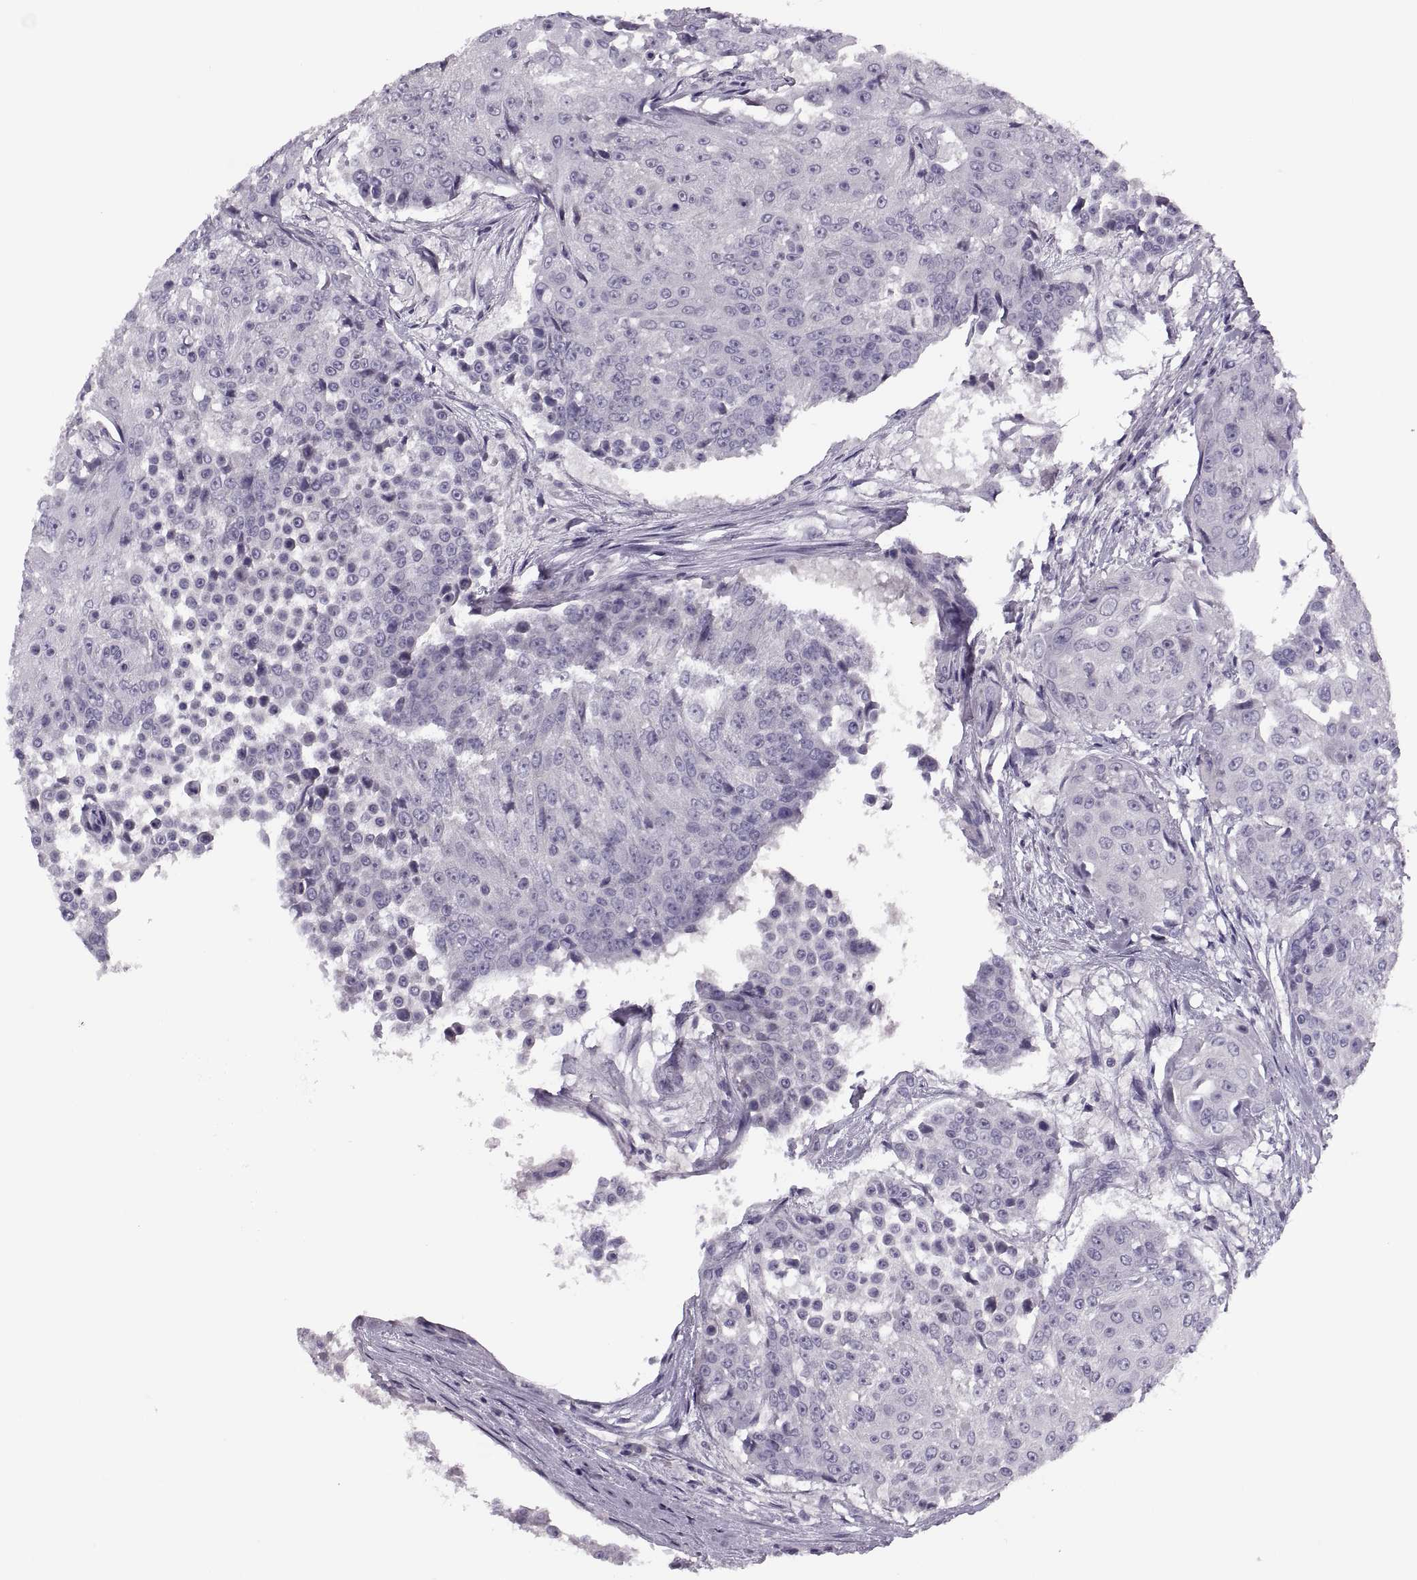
{"staining": {"intensity": "negative", "quantity": "none", "location": "none"}, "tissue": "urothelial cancer", "cell_type": "Tumor cells", "image_type": "cancer", "snomed": [{"axis": "morphology", "description": "Urothelial carcinoma, High grade"}, {"axis": "topography", "description": "Urinary bladder"}], "caption": "Urothelial carcinoma (high-grade) was stained to show a protein in brown. There is no significant expression in tumor cells.", "gene": "PRSS54", "patient": {"sex": "female", "age": 63}}